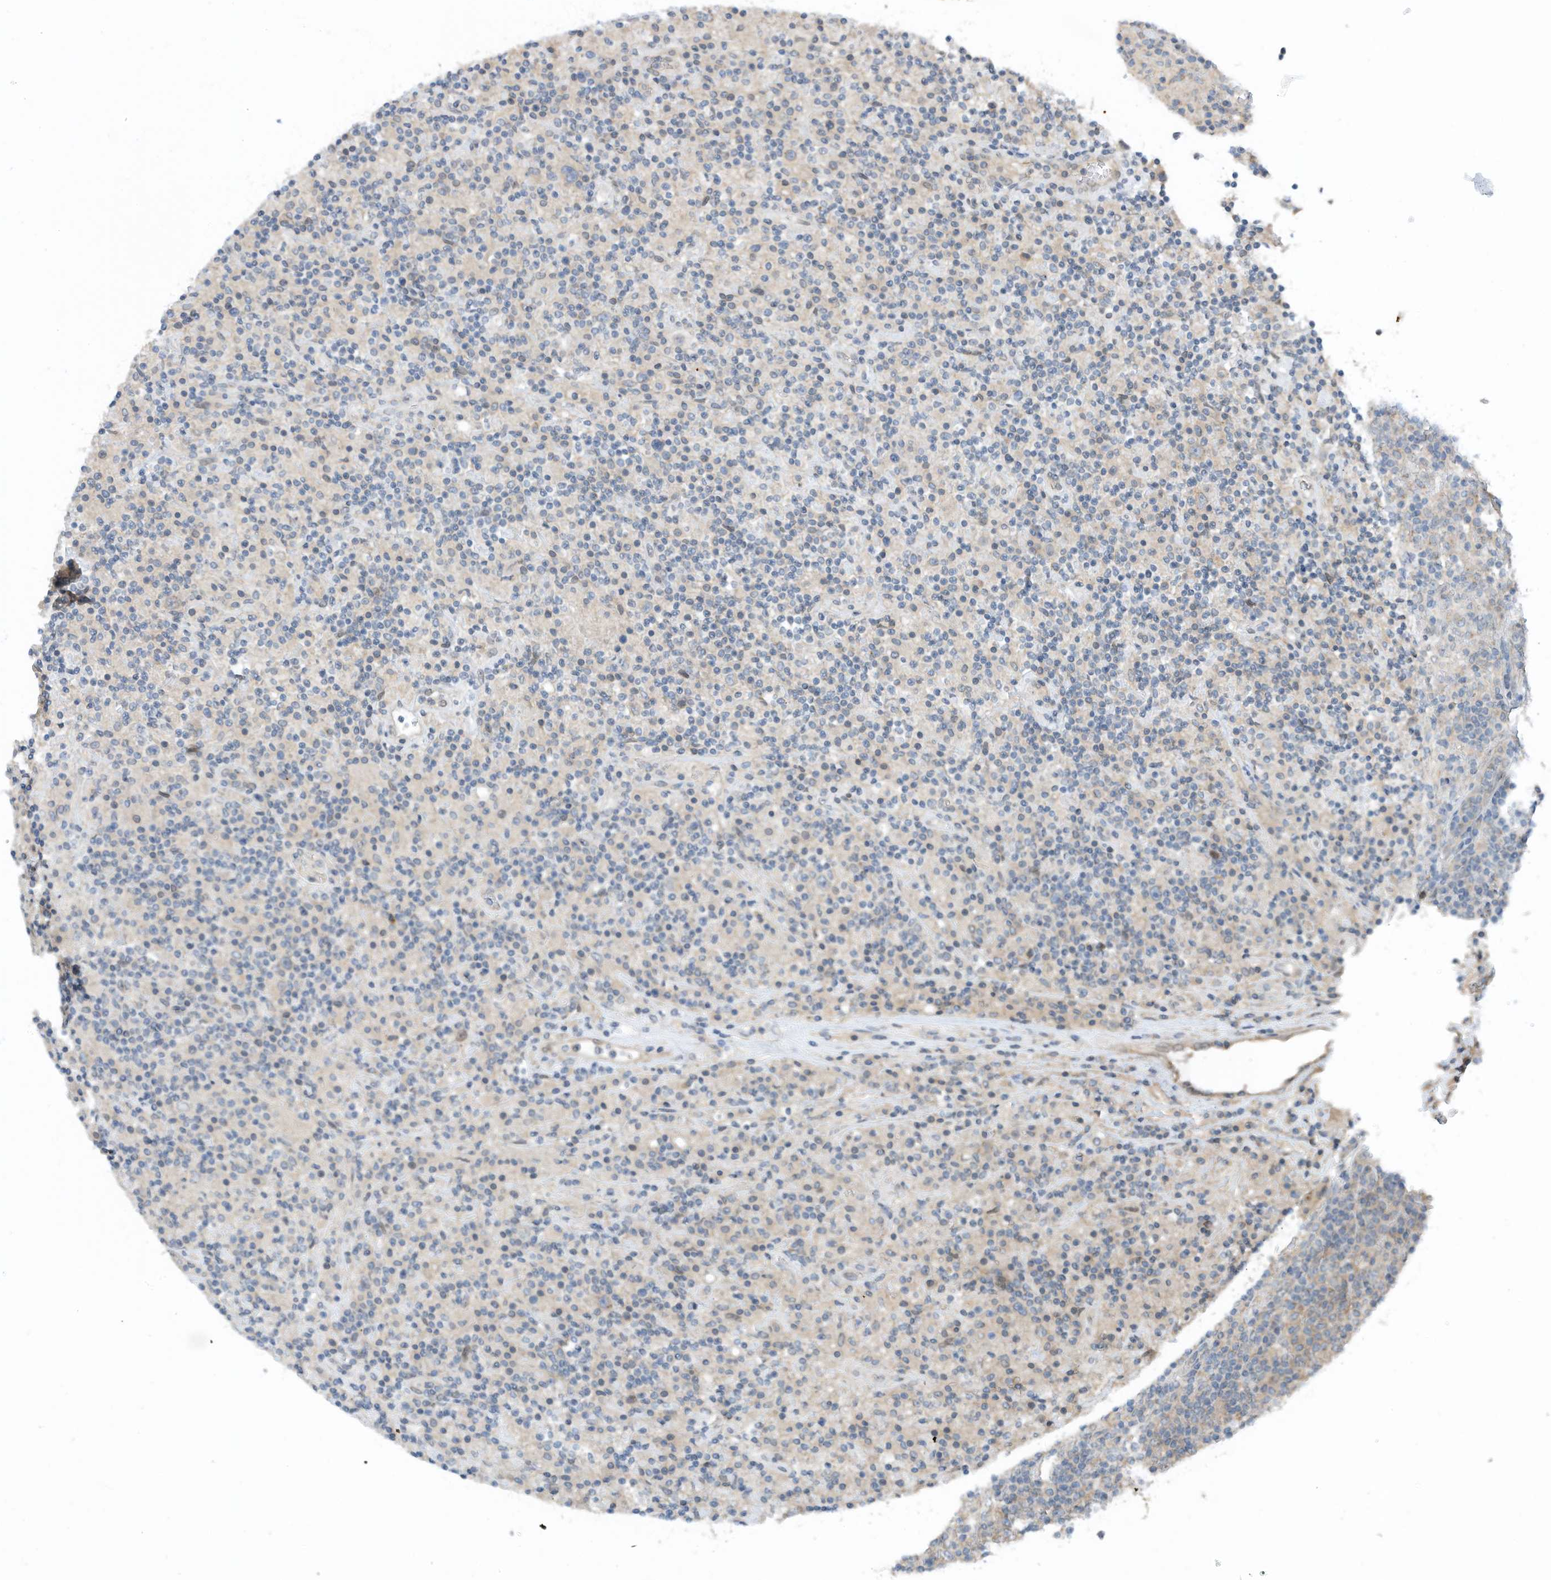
{"staining": {"intensity": "negative", "quantity": "none", "location": "none"}, "tissue": "lymphoma", "cell_type": "Tumor cells", "image_type": "cancer", "snomed": [{"axis": "morphology", "description": "Hodgkin's disease, NOS"}, {"axis": "topography", "description": "Lymph node"}], "caption": "Hodgkin's disease was stained to show a protein in brown. There is no significant staining in tumor cells.", "gene": "REC8", "patient": {"sex": "male", "age": 70}}